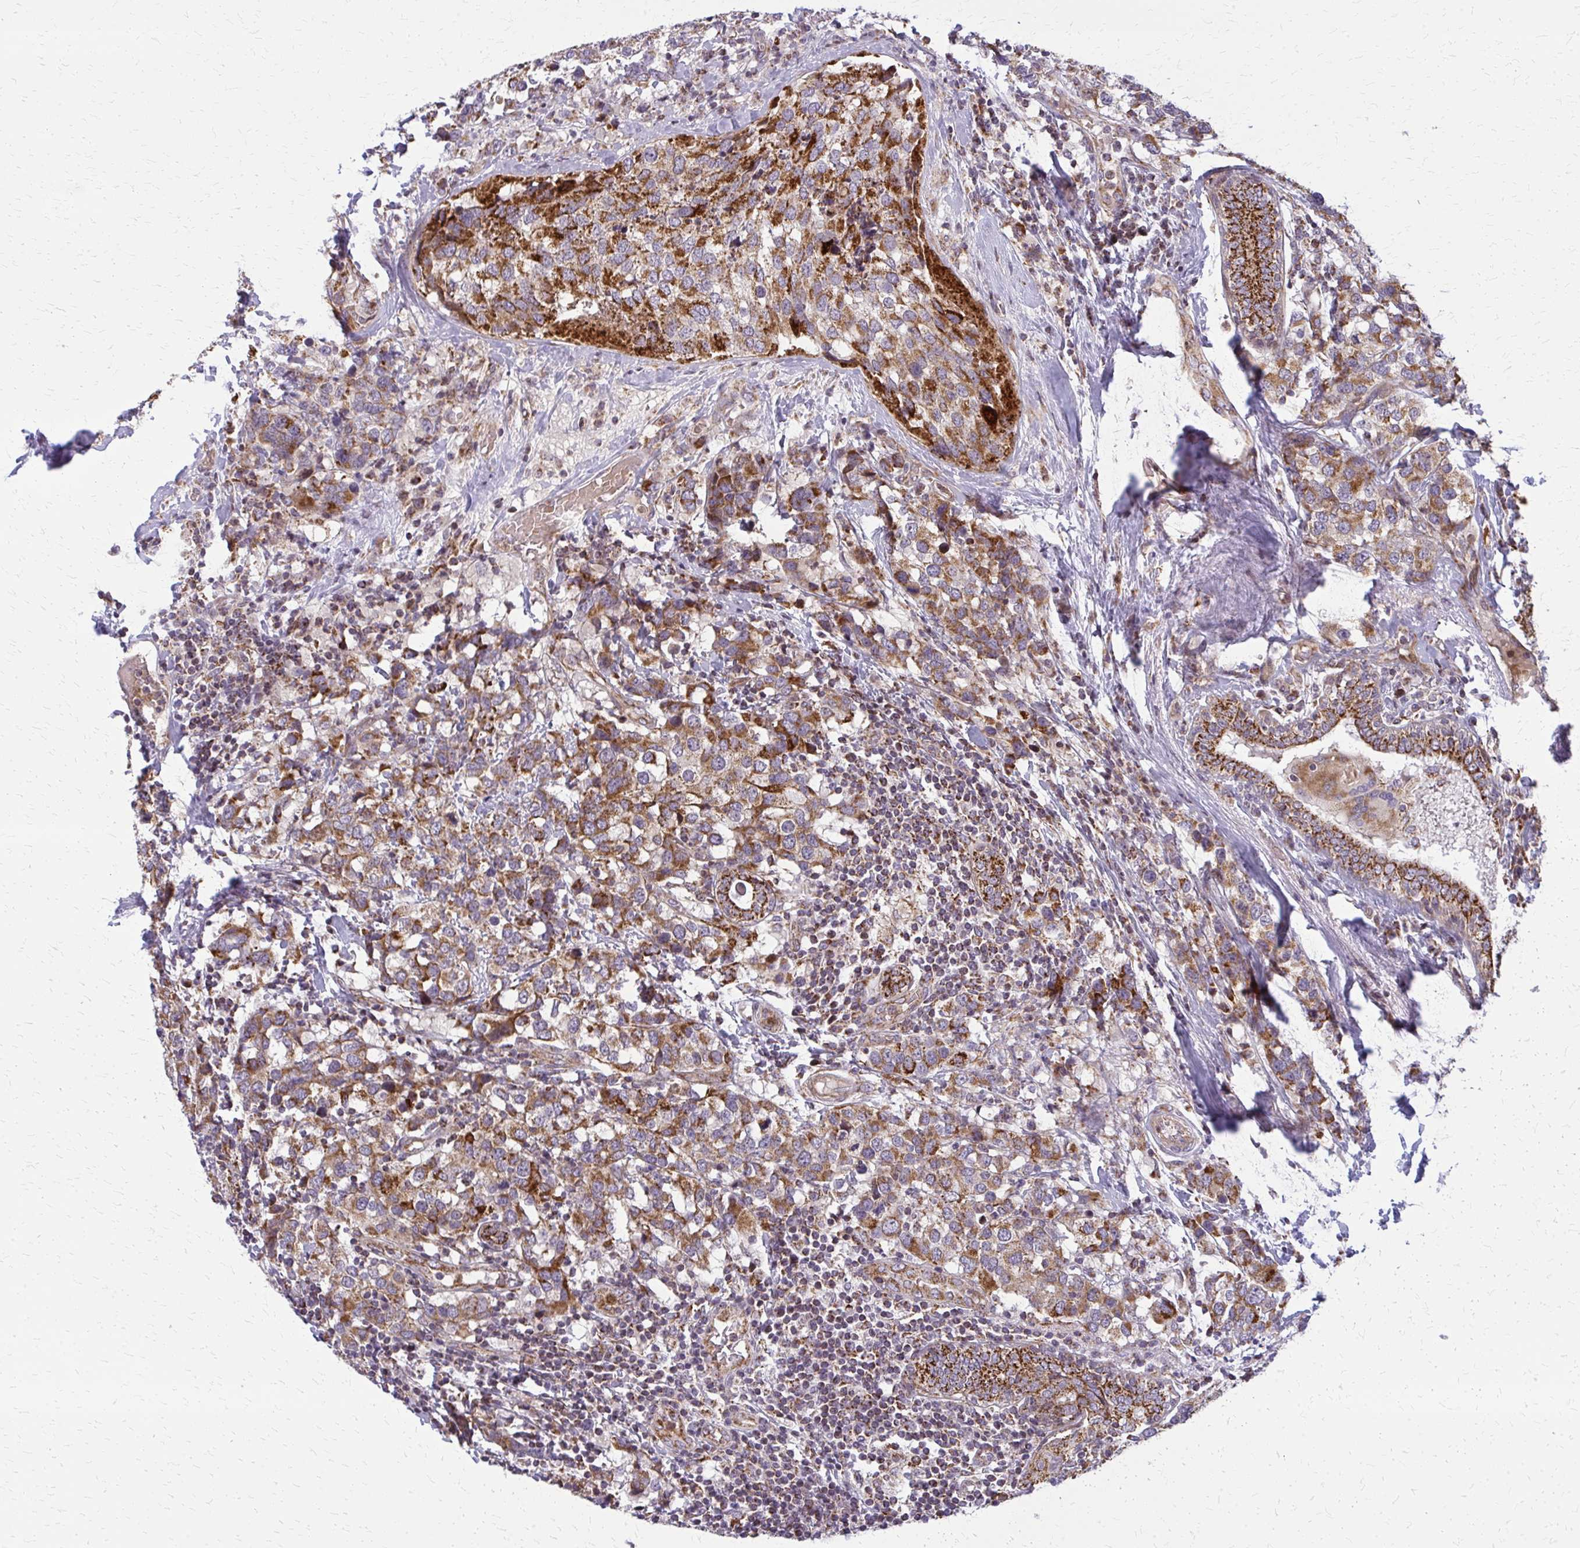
{"staining": {"intensity": "moderate", "quantity": ">75%", "location": "cytoplasmic/membranous"}, "tissue": "breast cancer", "cell_type": "Tumor cells", "image_type": "cancer", "snomed": [{"axis": "morphology", "description": "Lobular carcinoma"}, {"axis": "topography", "description": "Breast"}], "caption": "High-magnification brightfield microscopy of breast cancer stained with DAB (brown) and counterstained with hematoxylin (blue). tumor cells exhibit moderate cytoplasmic/membranous positivity is identified in about>75% of cells.", "gene": "MCCC1", "patient": {"sex": "female", "age": 59}}